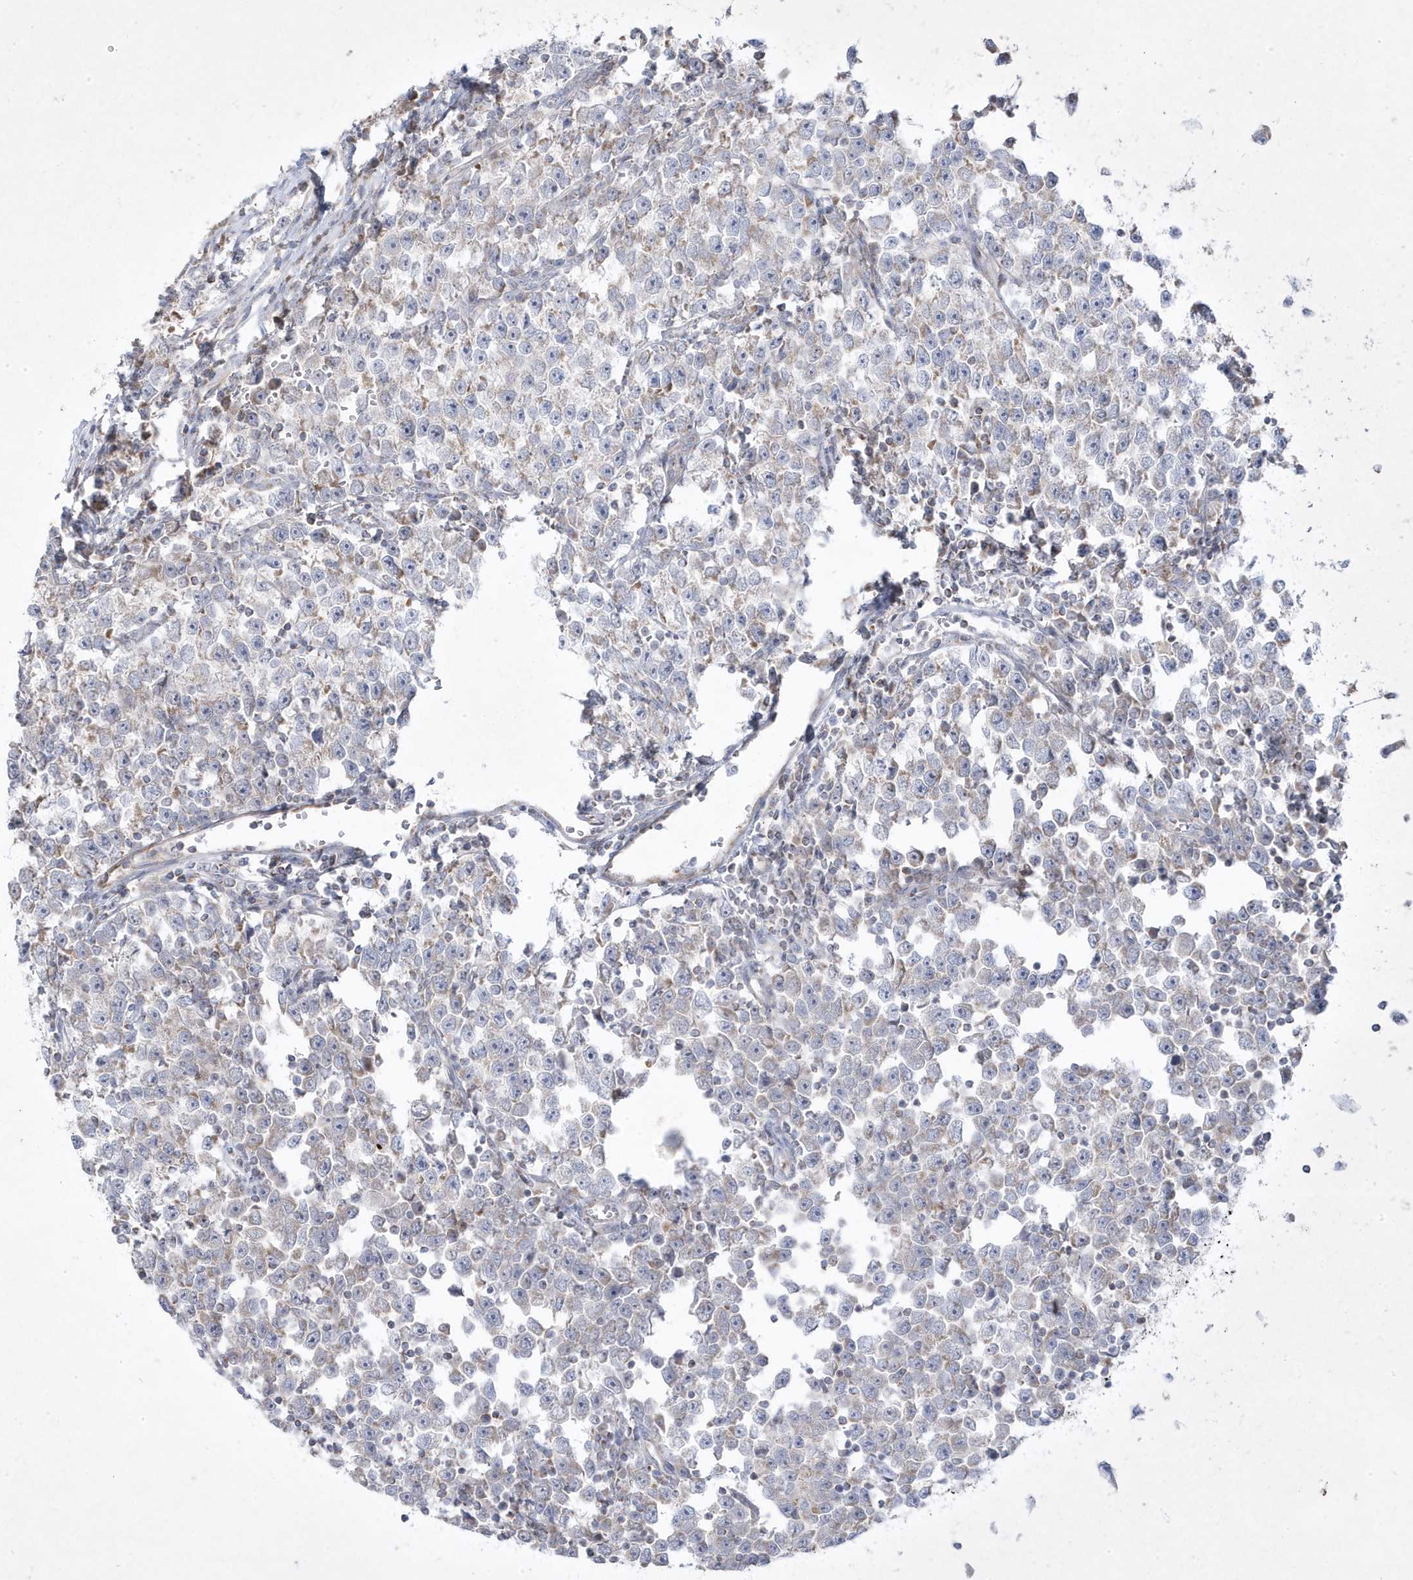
{"staining": {"intensity": "weak", "quantity": "<25%", "location": "cytoplasmic/membranous"}, "tissue": "testis cancer", "cell_type": "Tumor cells", "image_type": "cancer", "snomed": [{"axis": "morphology", "description": "Normal tissue, NOS"}, {"axis": "morphology", "description": "Seminoma, NOS"}, {"axis": "topography", "description": "Testis"}], "caption": "This is an IHC micrograph of testis seminoma. There is no expression in tumor cells.", "gene": "ADAMTSL3", "patient": {"sex": "male", "age": 43}}